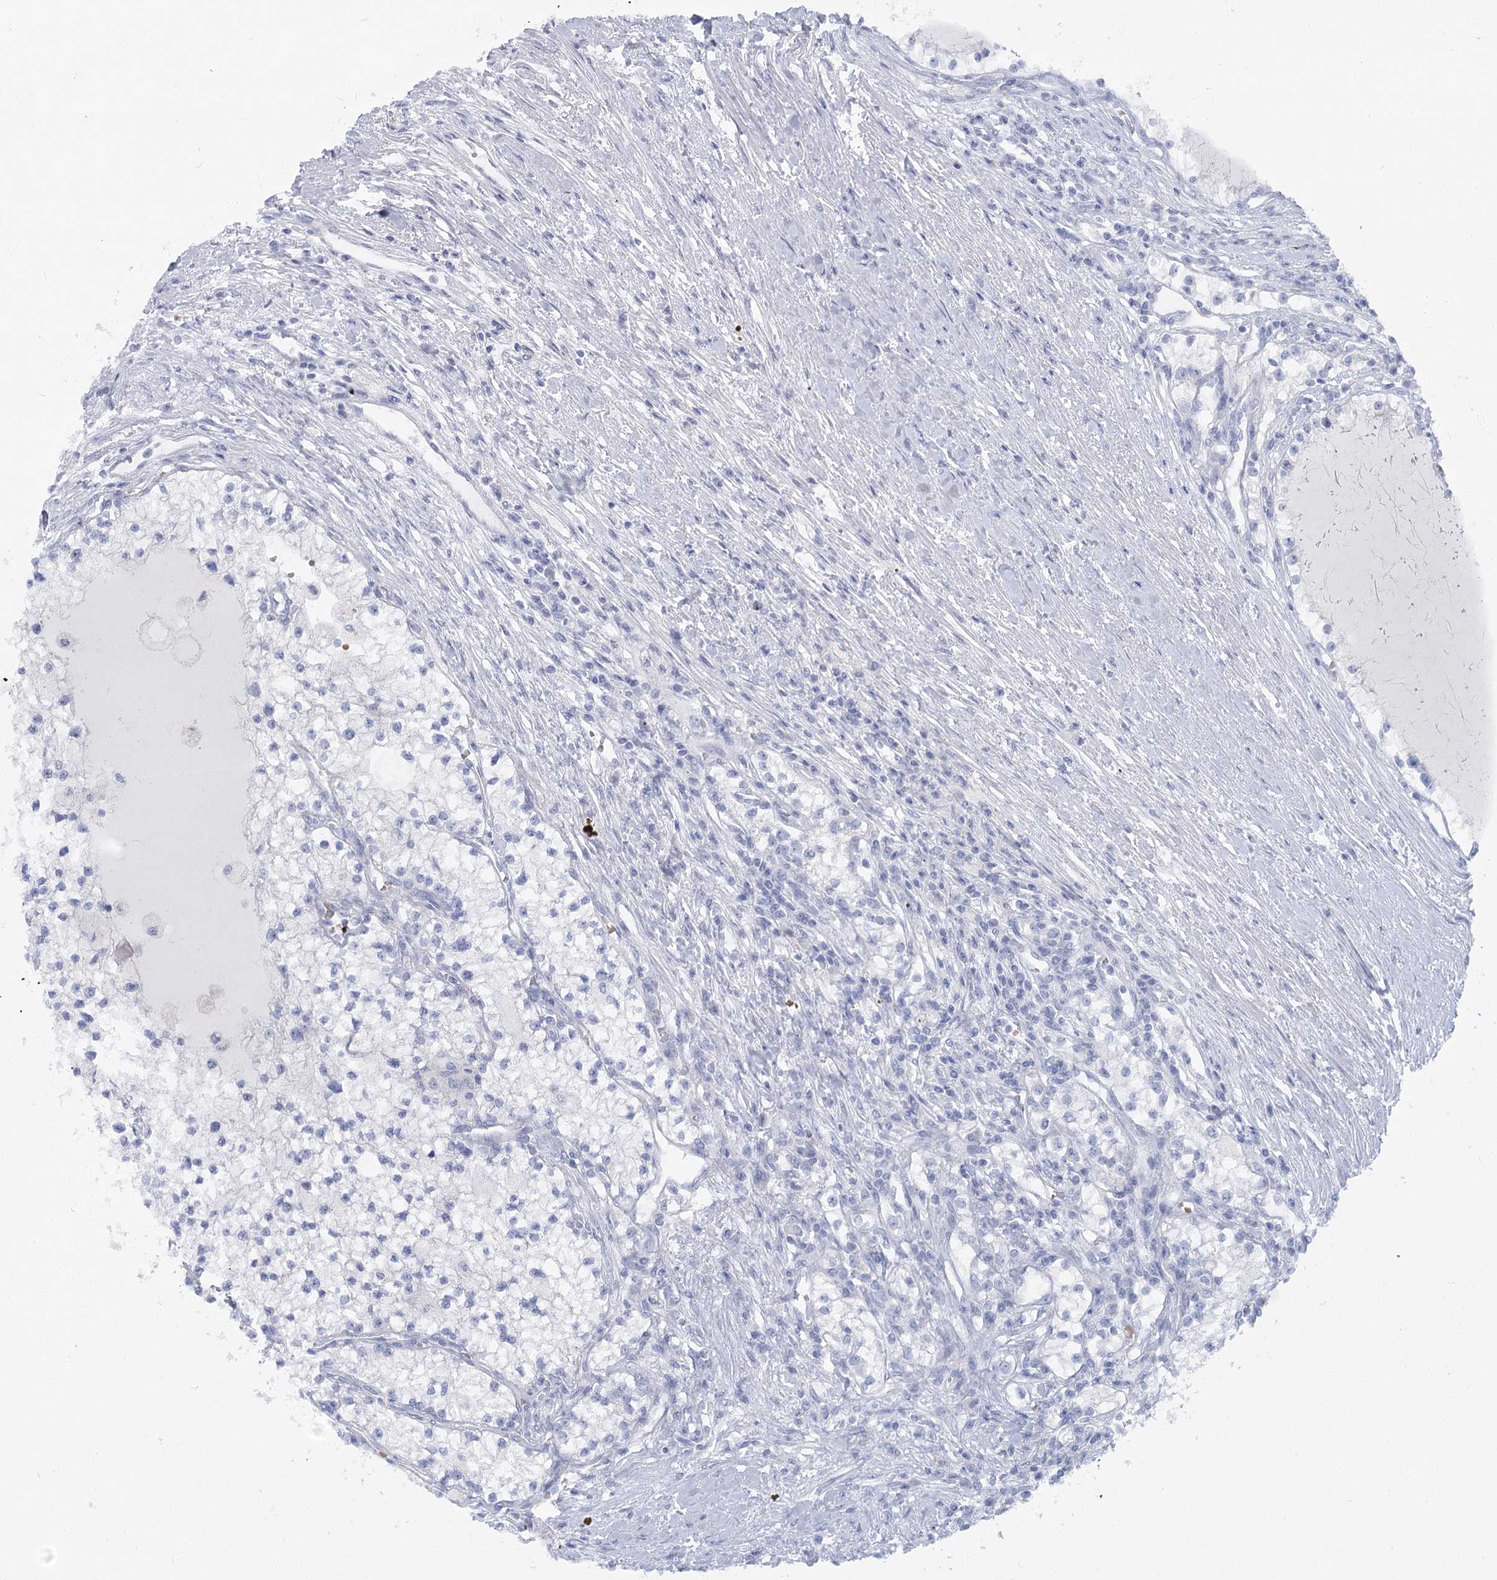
{"staining": {"intensity": "negative", "quantity": "none", "location": "none"}, "tissue": "renal cancer", "cell_type": "Tumor cells", "image_type": "cancer", "snomed": [{"axis": "morphology", "description": "Normal tissue, NOS"}, {"axis": "morphology", "description": "Adenocarcinoma, NOS"}, {"axis": "topography", "description": "Kidney"}], "caption": "This is an immunohistochemistry image of human renal cancer. There is no staining in tumor cells.", "gene": "IFIT5", "patient": {"sex": "male", "age": 68}}